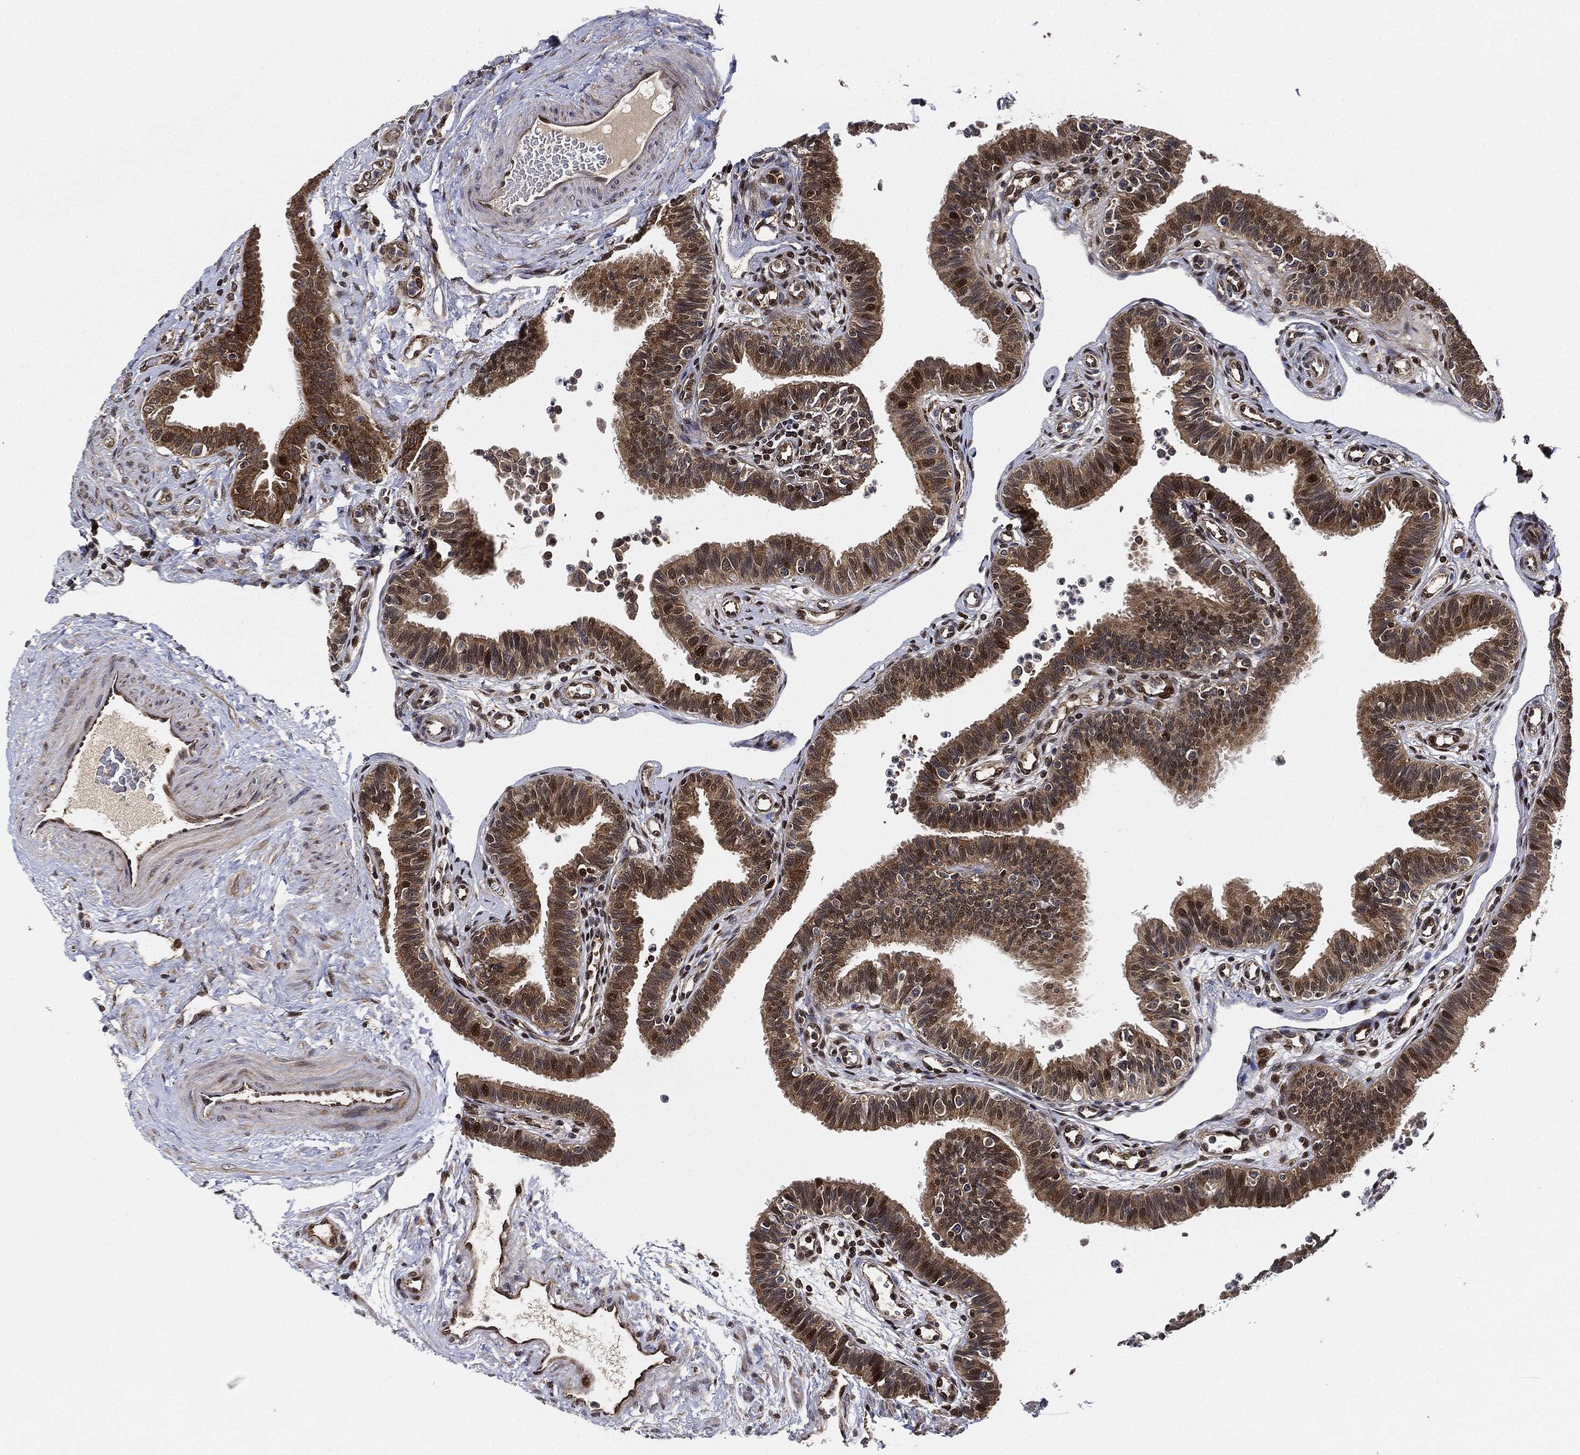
{"staining": {"intensity": "moderate", "quantity": ">75%", "location": "cytoplasmic/membranous"}, "tissue": "fallopian tube", "cell_type": "Glandular cells", "image_type": "normal", "snomed": [{"axis": "morphology", "description": "Normal tissue, NOS"}, {"axis": "topography", "description": "Fallopian tube"}], "caption": "Immunohistochemical staining of benign human fallopian tube demonstrates moderate cytoplasmic/membranous protein staining in approximately >75% of glandular cells. Ihc stains the protein in brown and the nuclei are stained blue.", "gene": "RNASEL", "patient": {"sex": "female", "age": 36}}